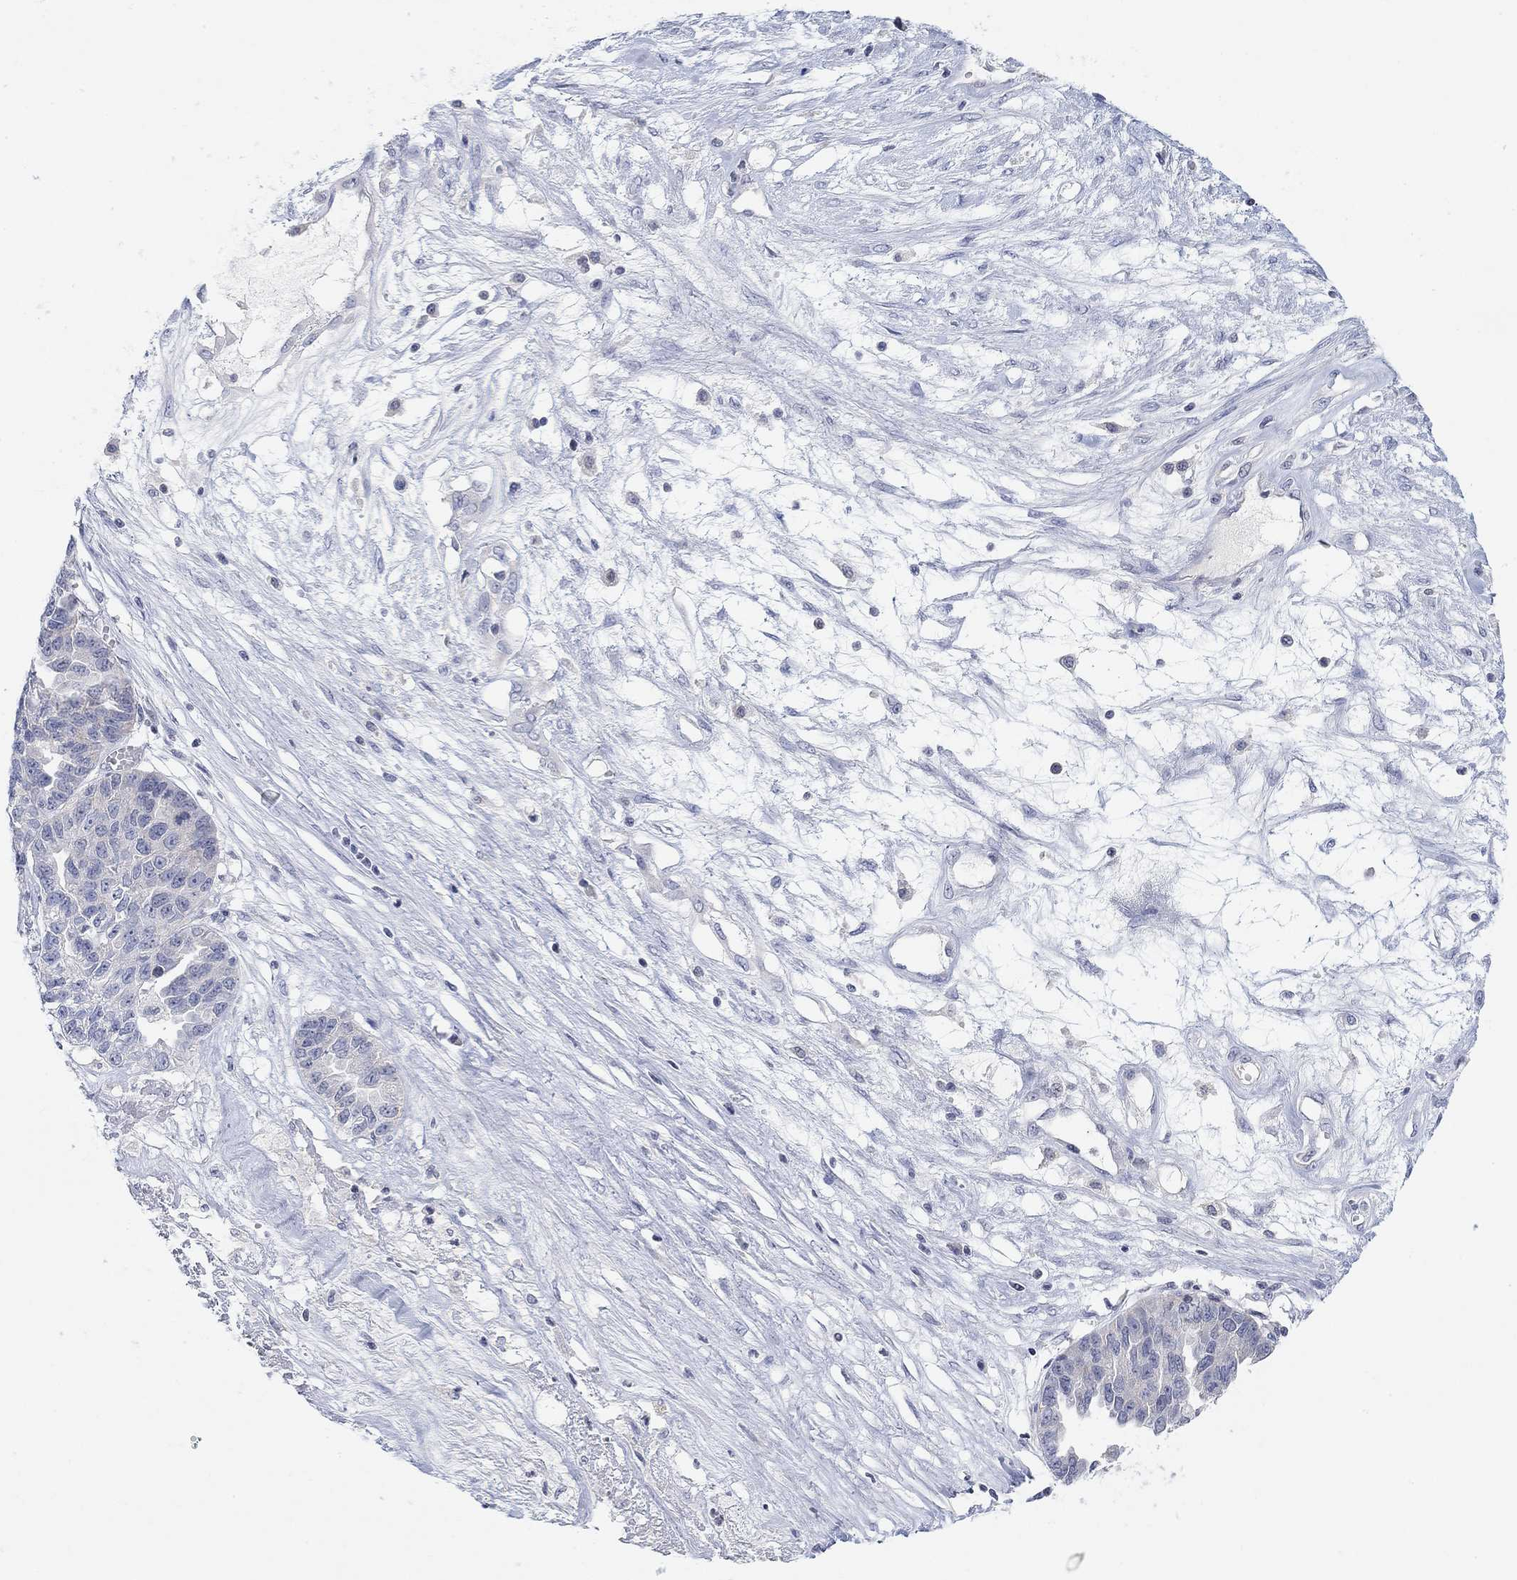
{"staining": {"intensity": "negative", "quantity": "none", "location": "none"}, "tissue": "ovarian cancer", "cell_type": "Tumor cells", "image_type": "cancer", "snomed": [{"axis": "morphology", "description": "Cystadenocarcinoma, serous, NOS"}, {"axis": "topography", "description": "Ovary"}], "caption": "The immunohistochemistry histopathology image has no significant positivity in tumor cells of ovarian serous cystadenocarcinoma tissue. (Stains: DAB (3,3'-diaminobenzidine) immunohistochemistry (IHC) with hematoxylin counter stain, Microscopy: brightfield microscopy at high magnification).", "gene": "ATP6V1E2", "patient": {"sex": "female", "age": 87}}